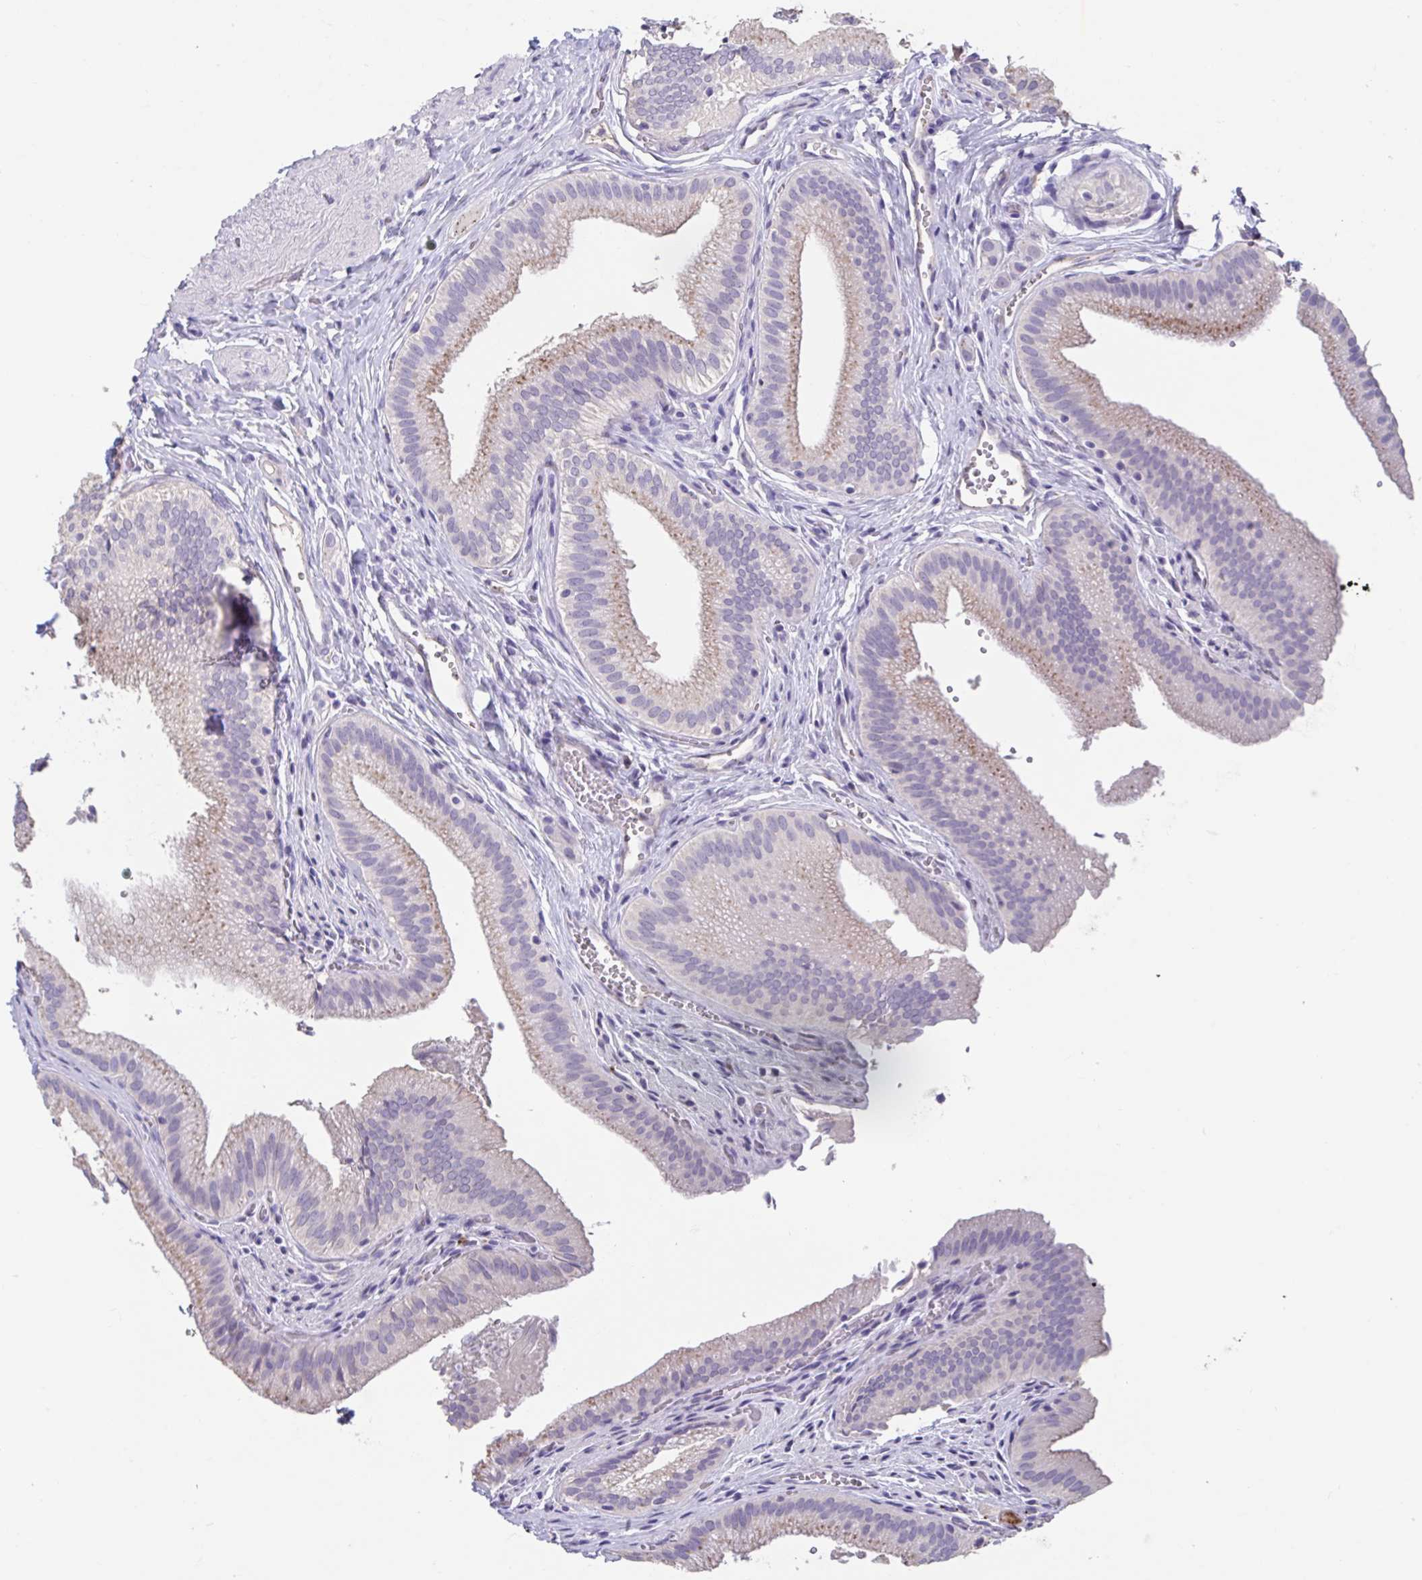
{"staining": {"intensity": "moderate", "quantity": "25%-75%", "location": "cytoplasmic/membranous"}, "tissue": "gallbladder", "cell_type": "Glandular cells", "image_type": "normal", "snomed": [{"axis": "morphology", "description": "Normal tissue, NOS"}, {"axis": "topography", "description": "Gallbladder"}, {"axis": "topography", "description": "Peripheral nerve tissue"}], "caption": "Immunohistochemical staining of normal human gallbladder shows 25%-75% levels of moderate cytoplasmic/membranous protein expression in about 25%-75% of glandular cells. (brown staining indicates protein expression, while blue staining denotes nuclei).", "gene": "GPR162", "patient": {"sex": "male", "age": 17}}